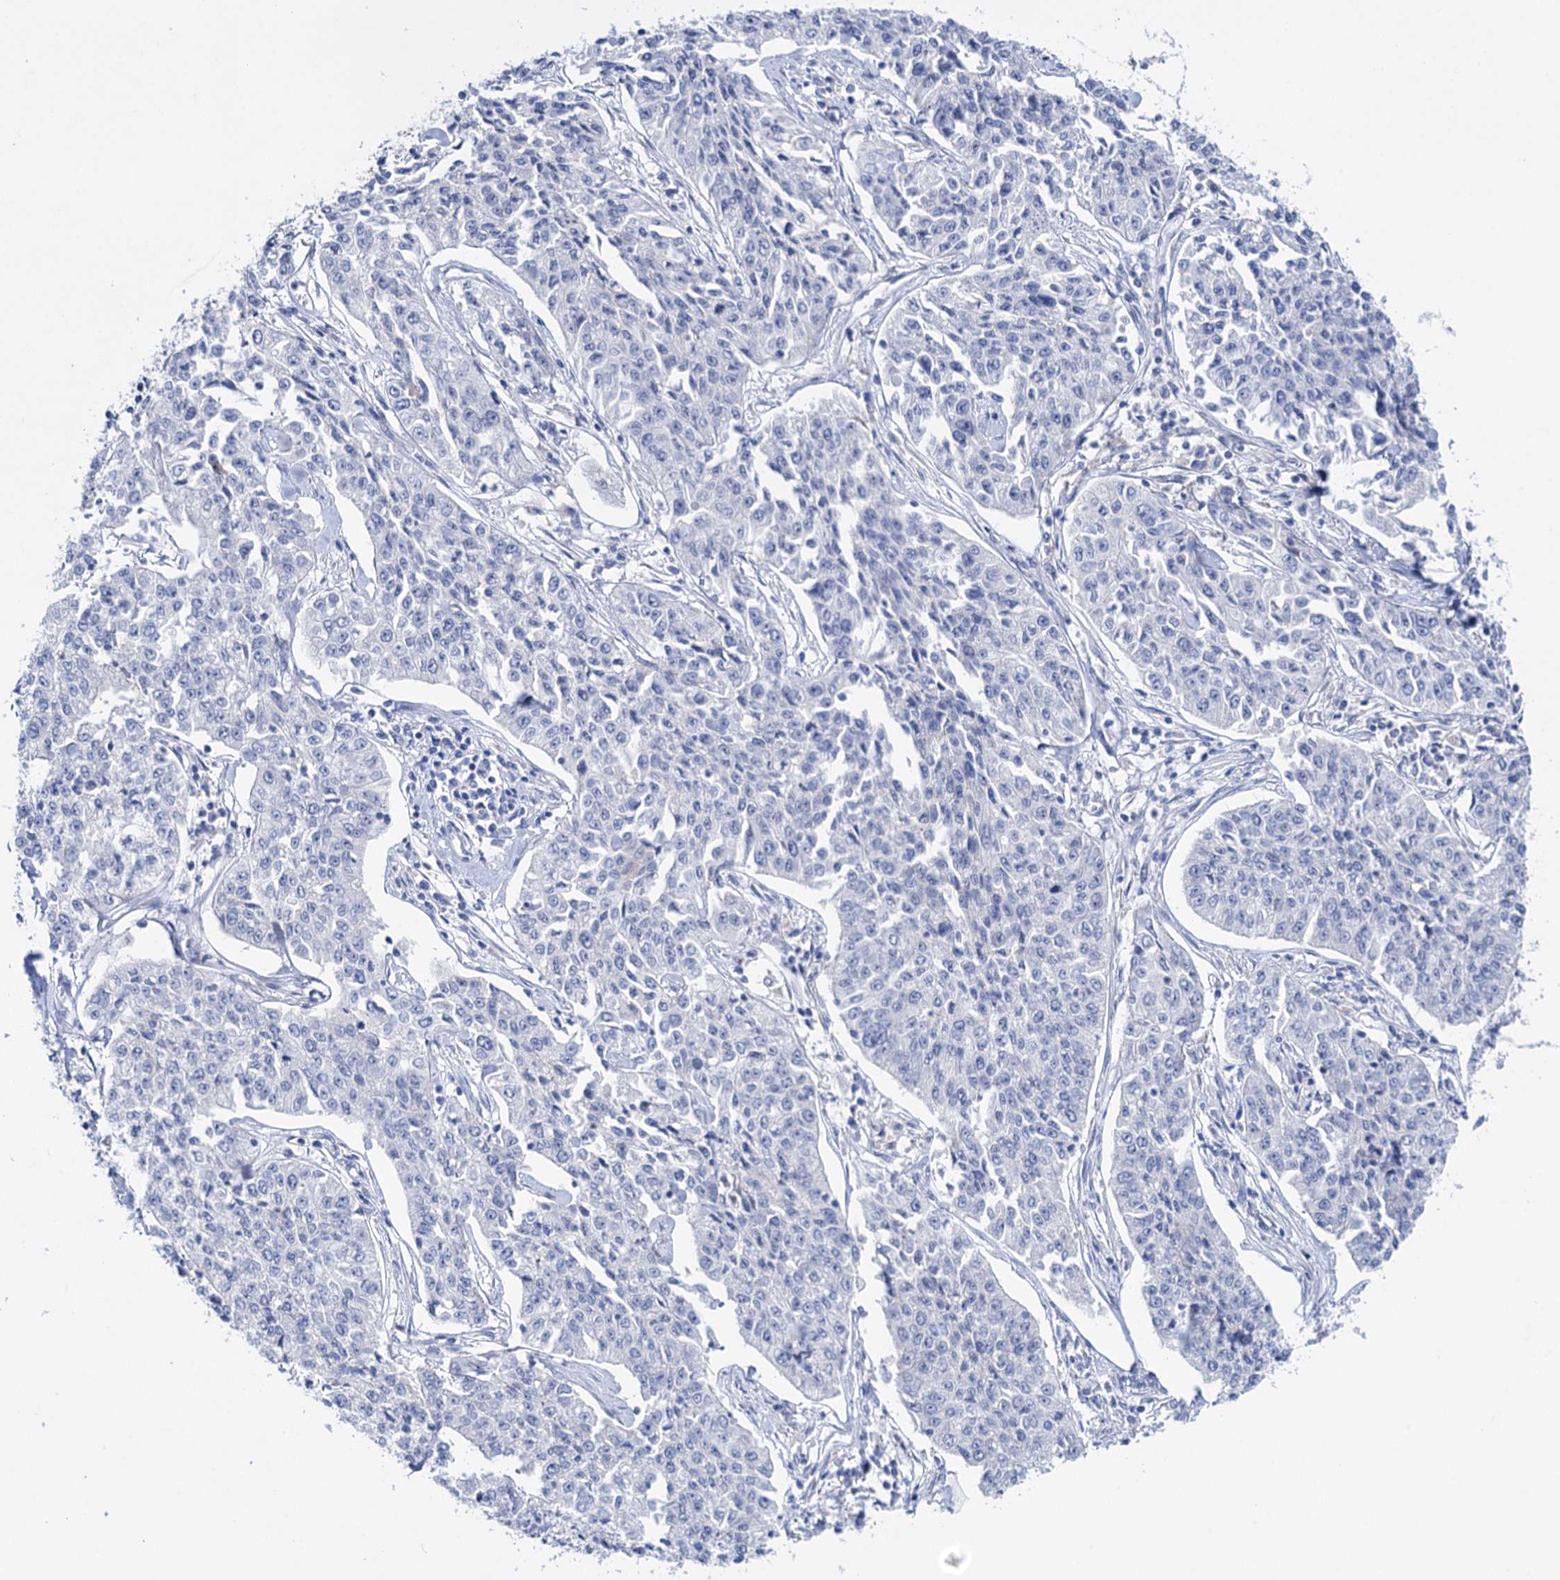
{"staining": {"intensity": "negative", "quantity": "none", "location": "none"}, "tissue": "cervical cancer", "cell_type": "Tumor cells", "image_type": "cancer", "snomed": [{"axis": "morphology", "description": "Squamous cell carcinoma, NOS"}, {"axis": "topography", "description": "Cervix"}], "caption": "The immunohistochemistry photomicrograph has no significant expression in tumor cells of squamous cell carcinoma (cervical) tissue.", "gene": "SUCLA2", "patient": {"sex": "female", "age": 35}}